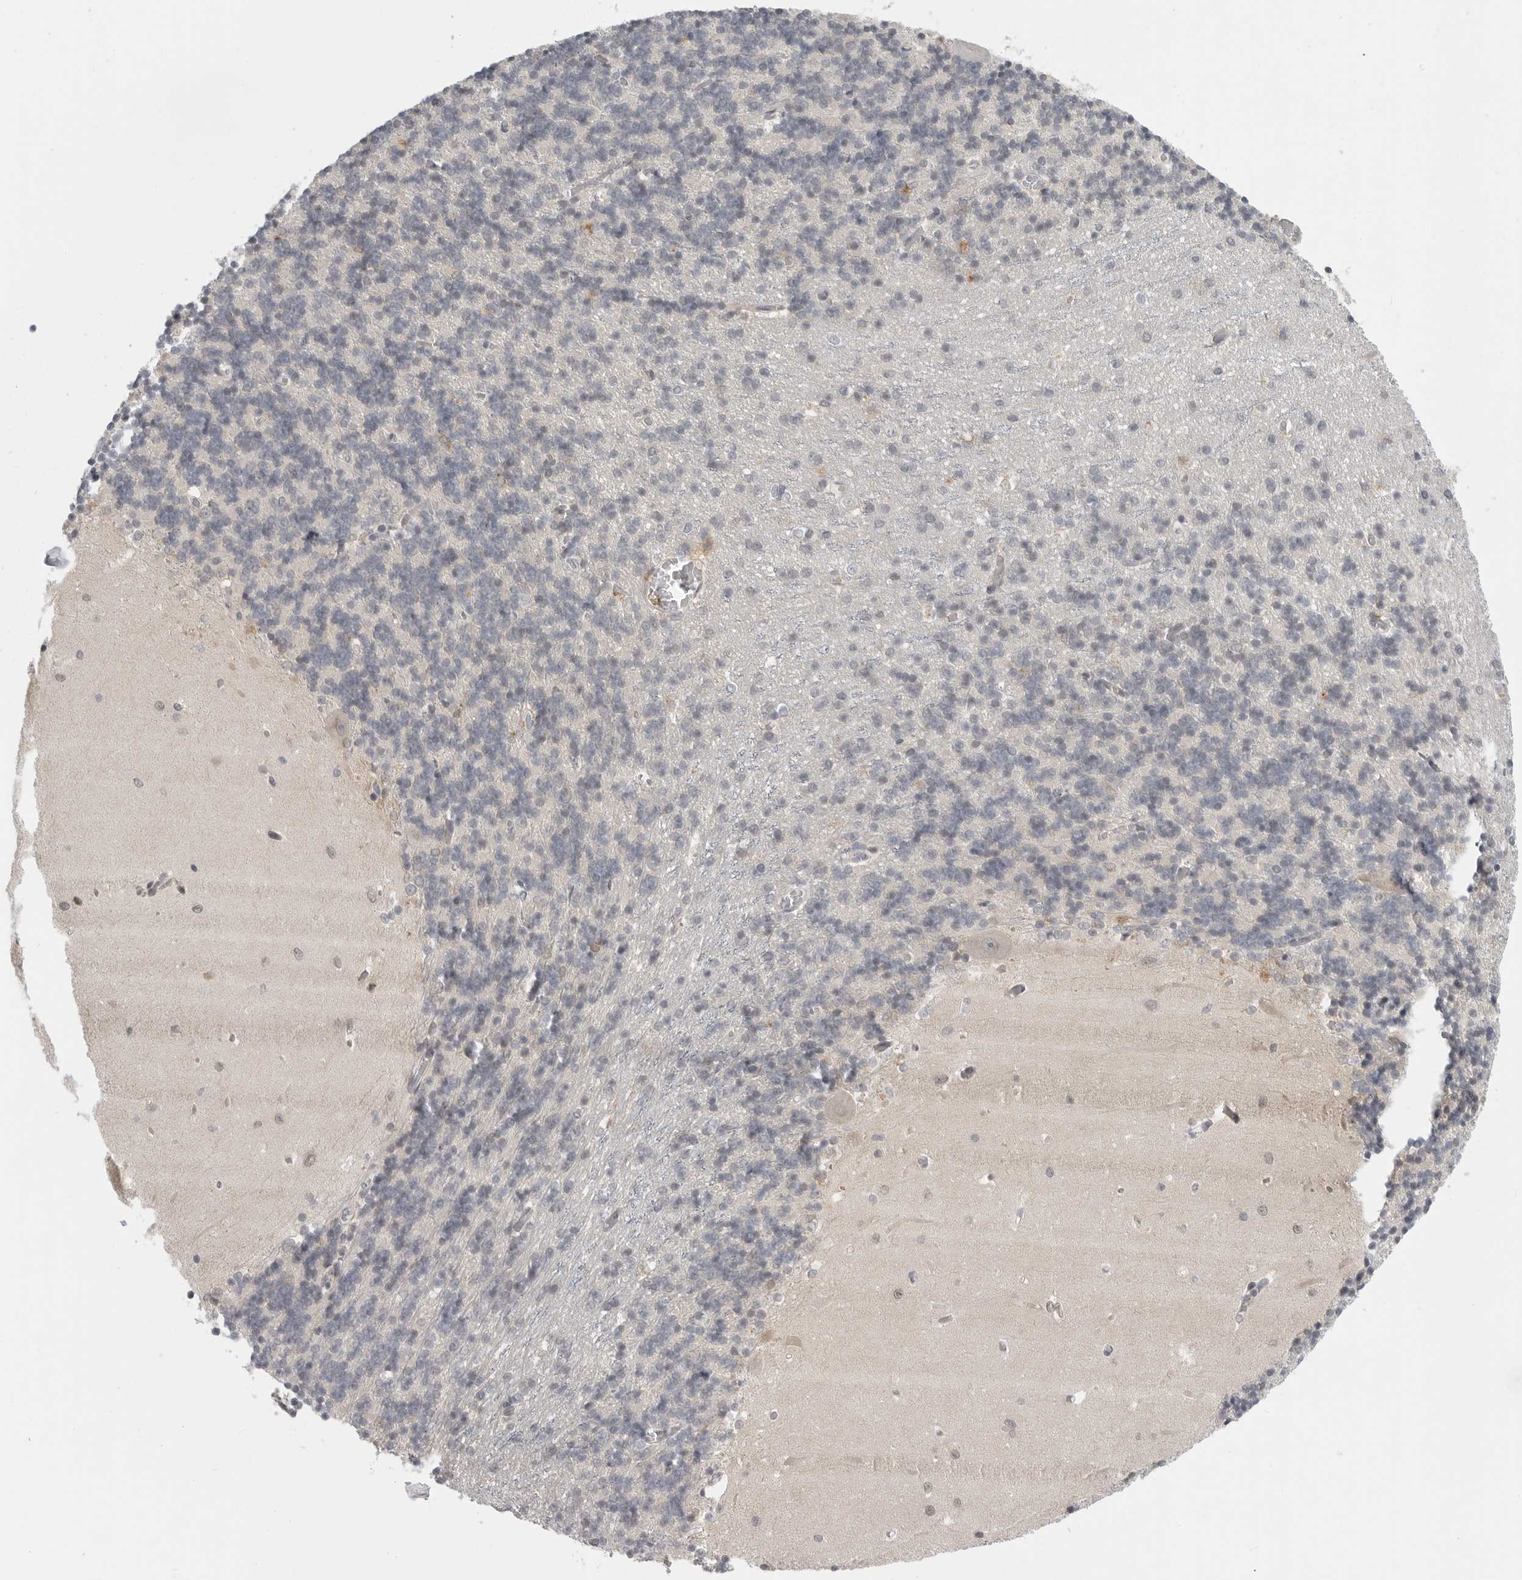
{"staining": {"intensity": "negative", "quantity": "none", "location": "none"}, "tissue": "cerebellum", "cell_type": "Cells in granular layer", "image_type": "normal", "snomed": [{"axis": "morphology", "description": "Normal tissue, NOS"}, {"axis": "topography", "description": "Cerebellum"}], "caption": "Cells in granular layer show no significant protein expression in benign cerebellum. (Immunohistochemistry, brightfield microscopy, high magnification).", "gene": "CTIF", "patient": {"sex": "male", "age": 37}}